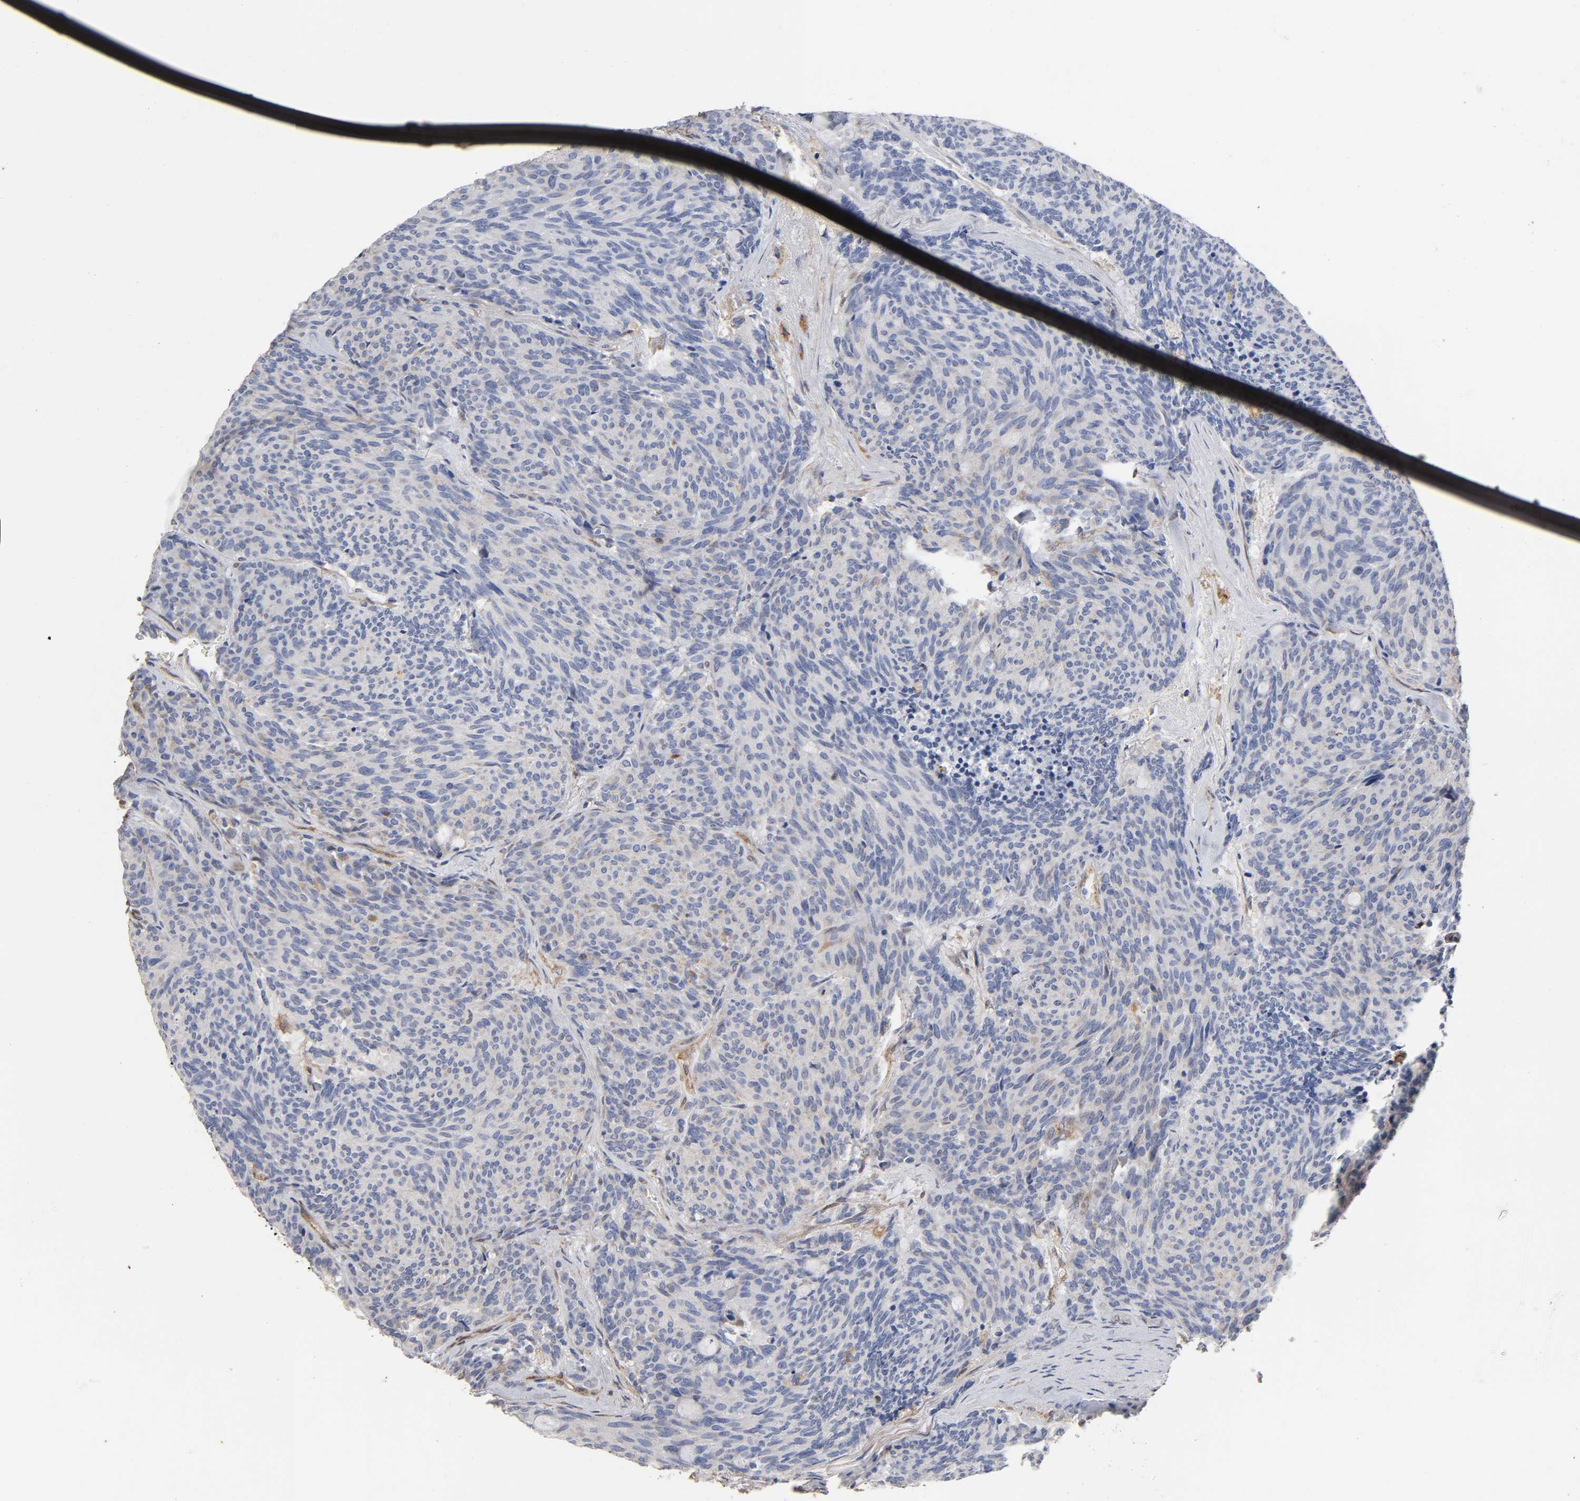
{"staining": {"intensity": "weak", "quantity": "<25%", "location": "cytoplasmic/membranous"}, "tissue": "carcinoid", "cell_type": "Tumor cells", "image_type": "cancer", "snomed": [{"axis": "morphology", "description": "Carcinoid, malignant, NOS"}, {"axis": "topography", "description": "Pancreas"}], "caption": "A high-resolution photomicrograph shows immunohistochemistry (IHC) staining of malignant carcinoid, which shows no significant expression in tumor cells.", "gene": "ISG15", "patient": {"sex": "female", "age": 54}}